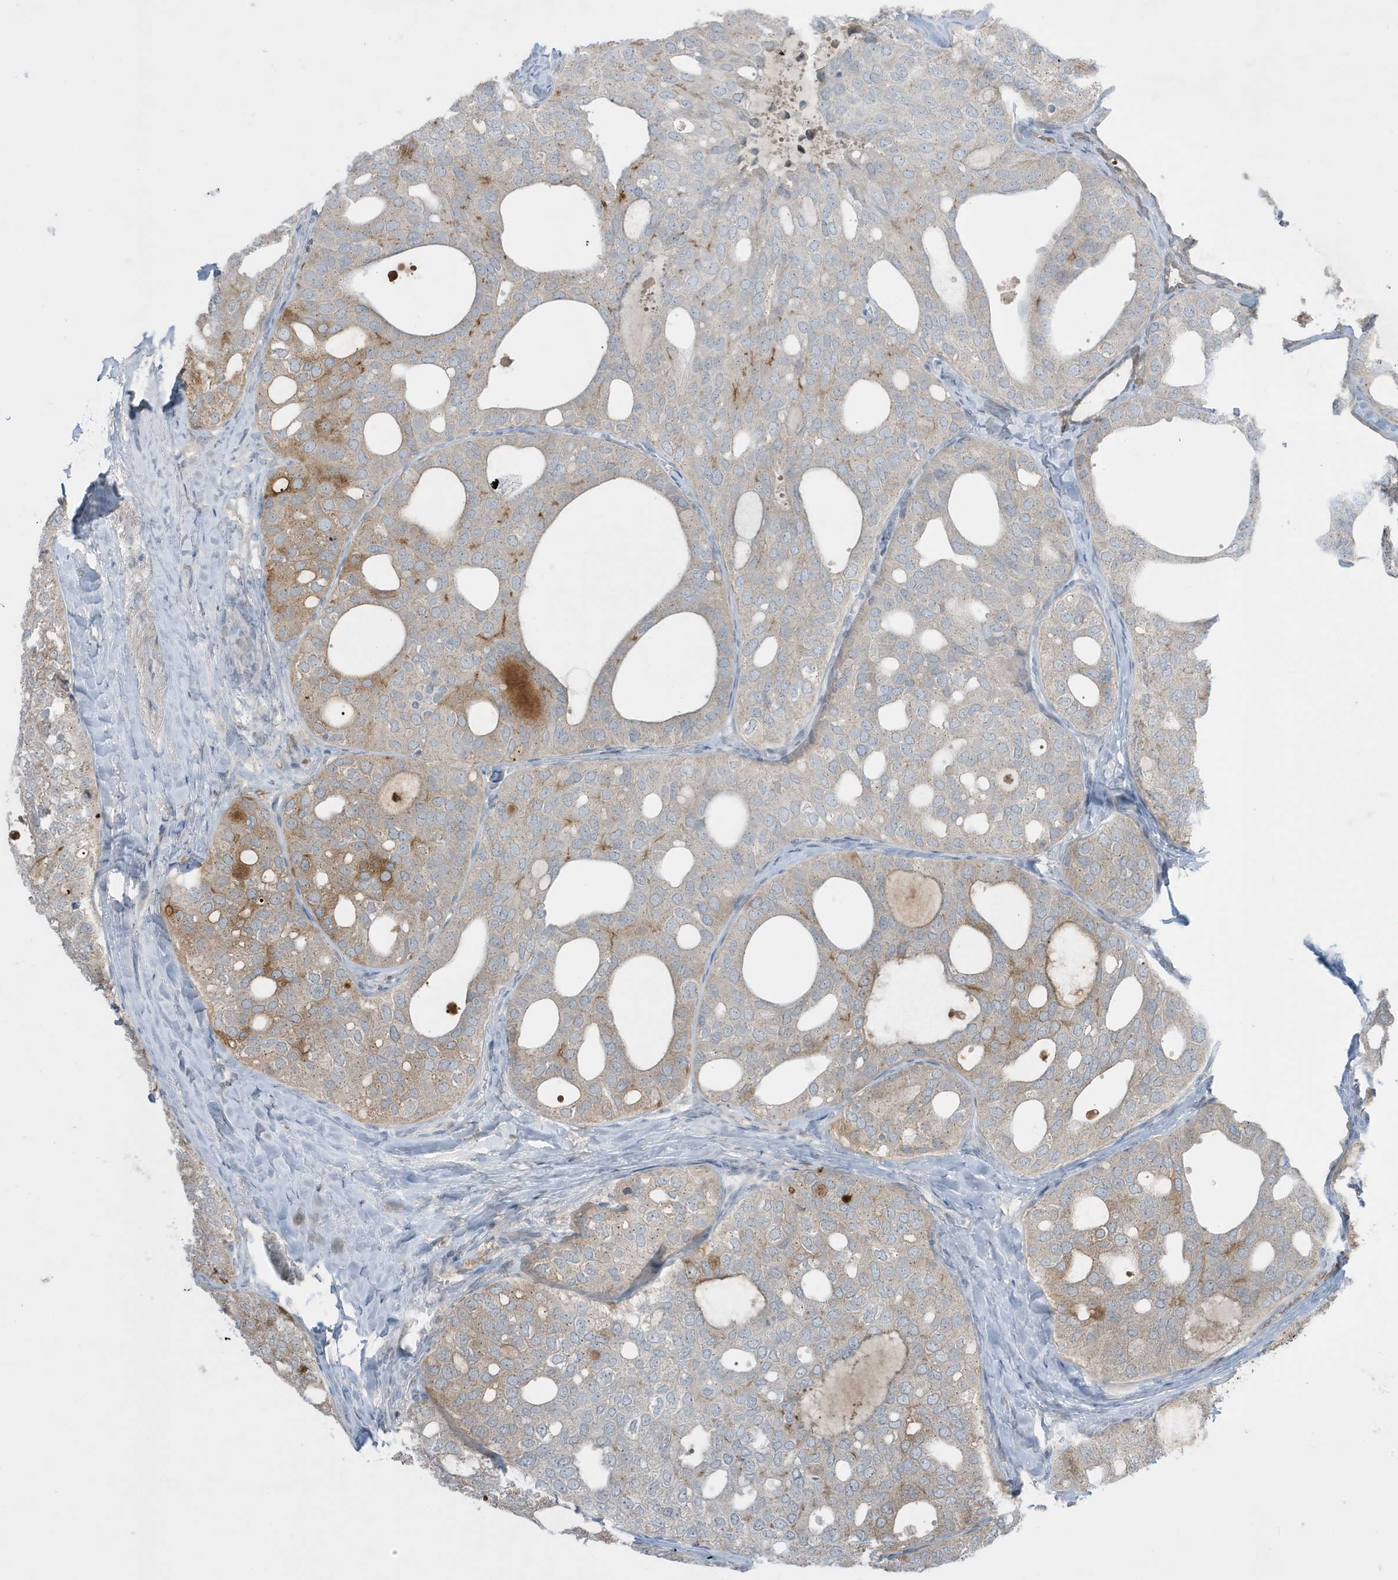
{"staining": {"intensity": "moderate", "quantity": "<25%", "location": "cytoplasmic/membranous"}, "tissue": "thyroid cancer", "cell_type": "Tumor cells", "image_type": "cancer", "snomed": [{"axis": "morphology", "description": "Follicular adenoma carcinoma, NOS"}, {"axis": "topography", "description": "Thyroid gland"}], "caption": "IHC micrograph of neoplastic tissue: follicular adenoma carcinoma (thyroid) stained using immunohistochemistry (IHC) displays low levels of moderate protein expression localized specifically in the cytoplasmic/membranous of tumor cells, appearing as a cytoplasmic/membranous brown color.", "gene": "FNDC1", "patient": {"sex": "male", "age": 75}}